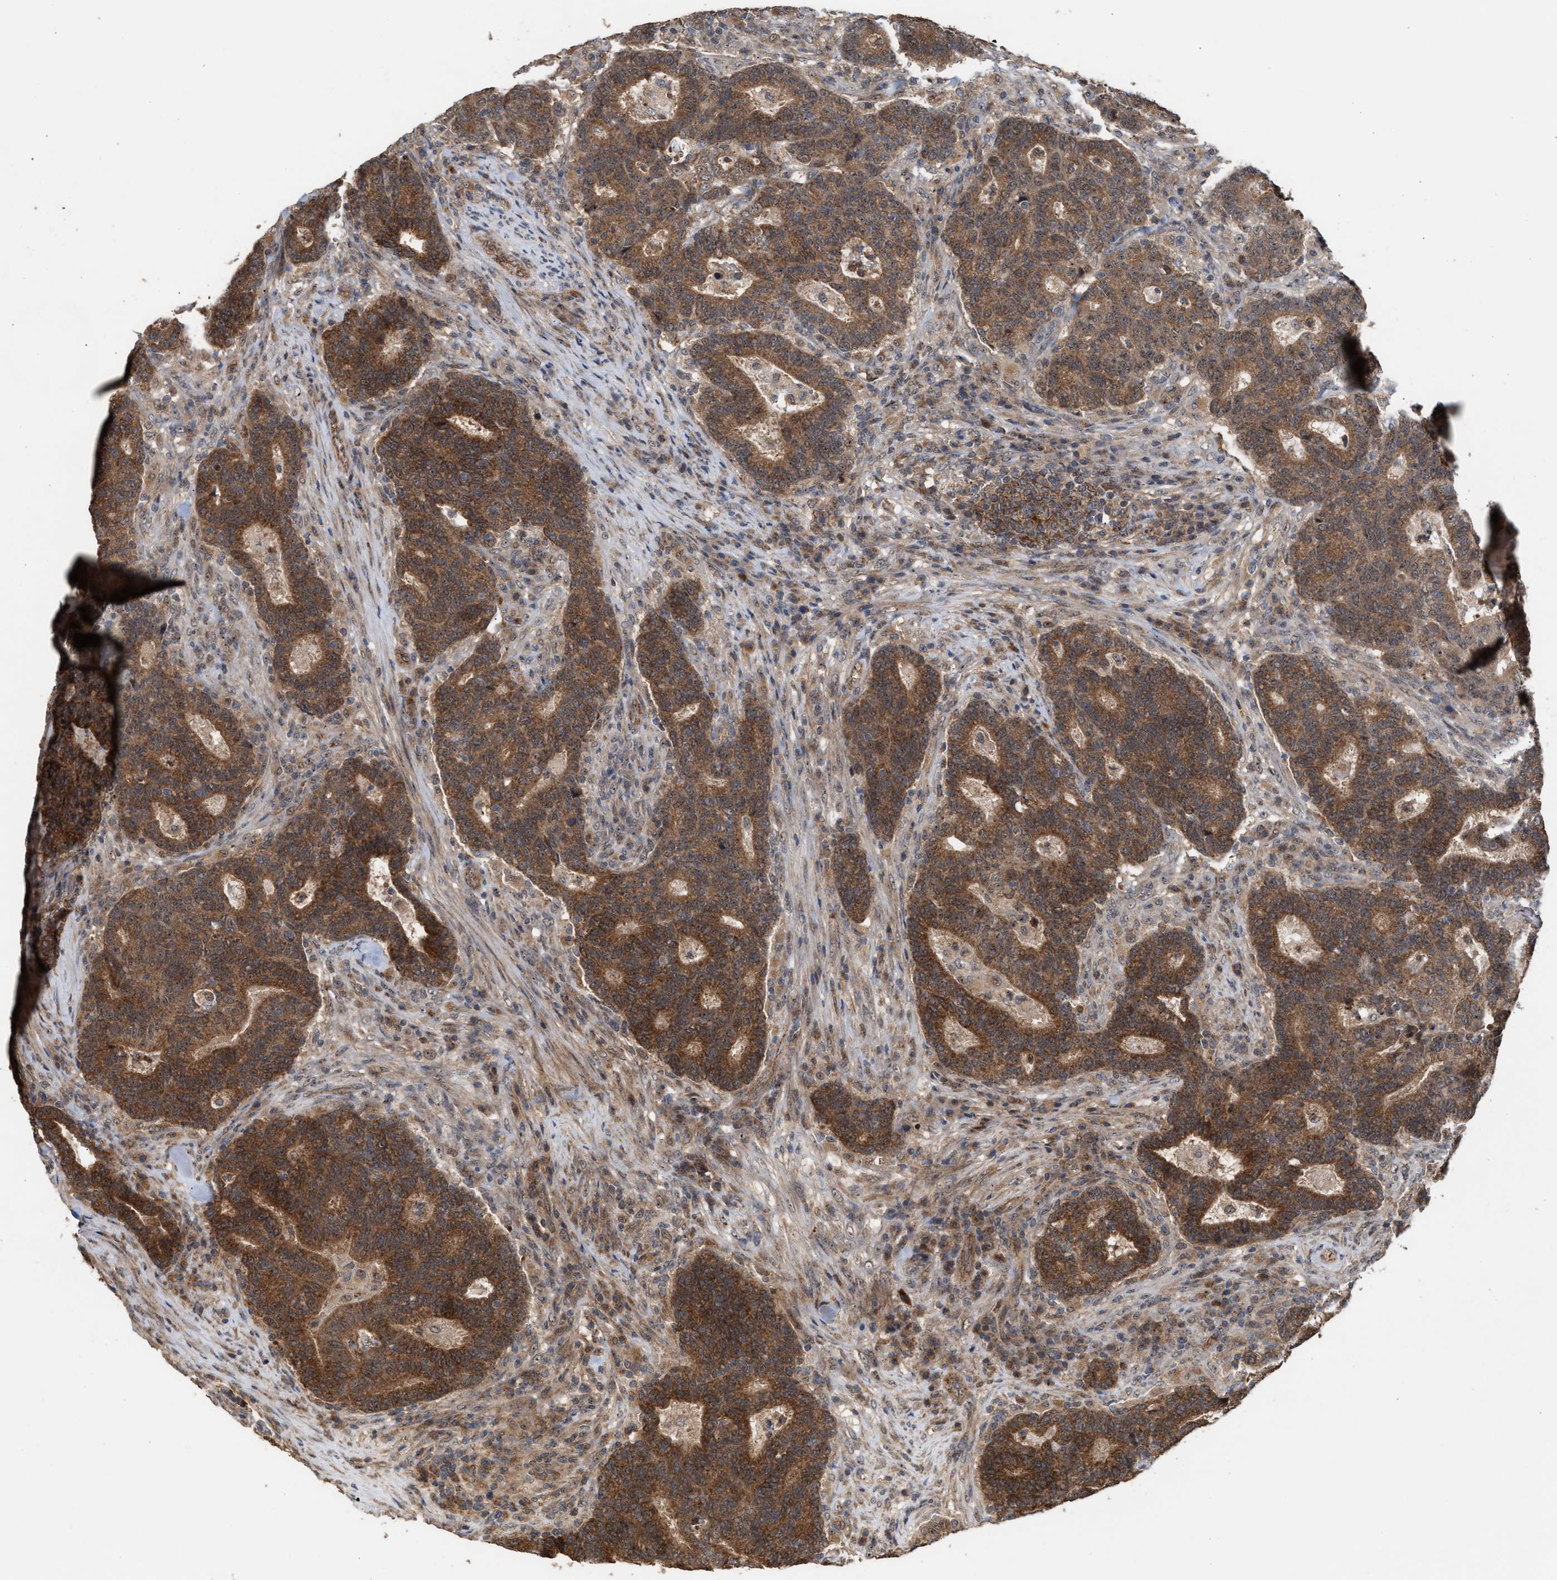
{"staining": {"intensity": "strong", "quantity": ">75%", "location": "cytoplasmic/membranous,nuclear"}, "tissue": "colorectal cancer", "cell_type": "Tumor cells", "image_type": "cancer", "snomed": [{"axis": "morphology", "description": "Adenocarcinoma, NOS"}, {"axis": "topography", "description": "Colon"}], "caption": "Tumor cells show strong cytoplasmic/membranous and nuclear positivity in approximately >75% of cells in colorectal adenocarcinoma.", "gene": "EXOSC2", "patient": {"sex": "female", "age": 75}}